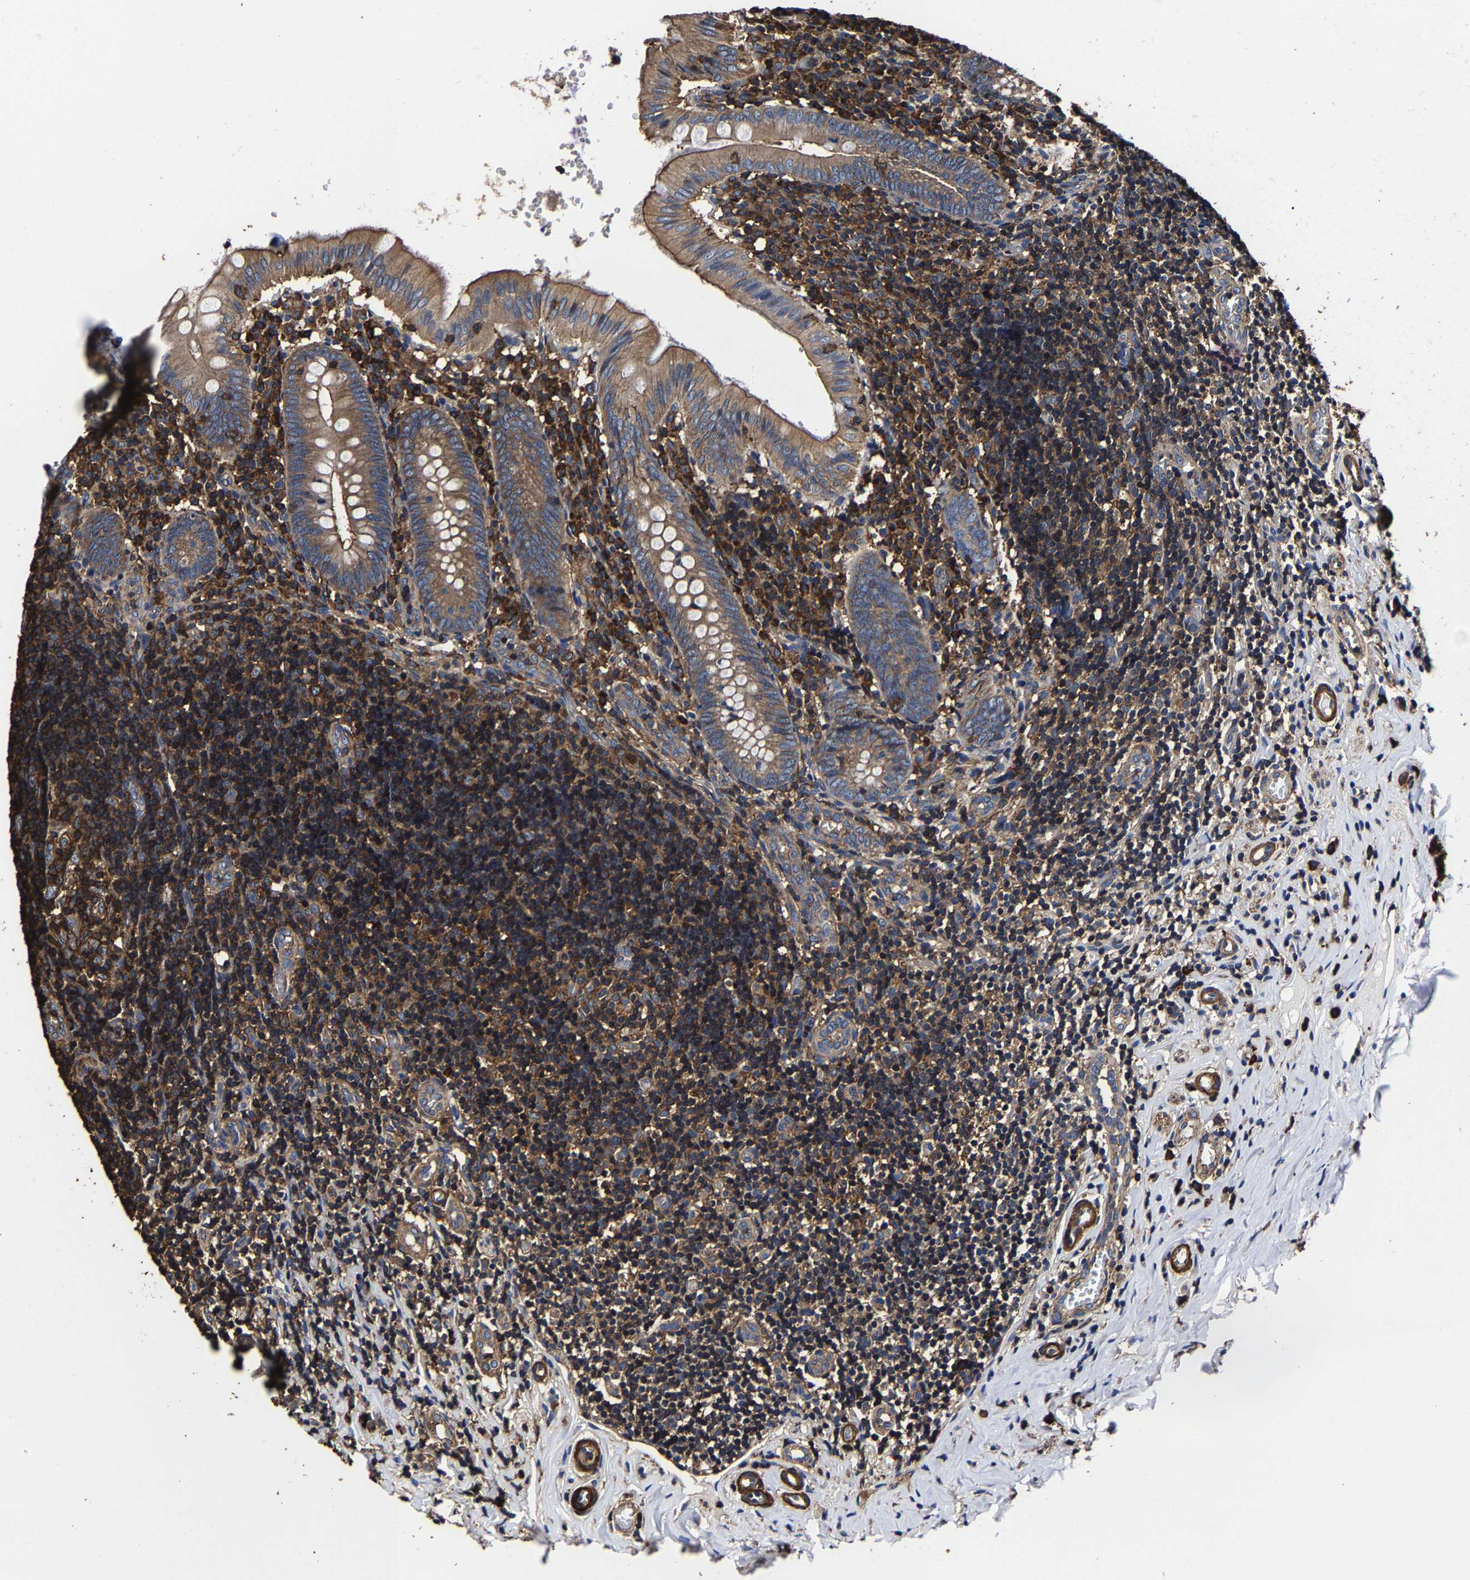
{"staining": {"intensity": "moderate", "quantity": "25%-75%", "location": "cytoplasmic/membranous"}, "tissue": "appendix", "cell_type": "Glandular cells", "image_type": "normal", "snomed": [{"axis": "morphology", "description": "Normal tissue, NOS"}, {"axis": "topography", "description": "Appendix"}], "caption": "Immunohistochemical staining of benign appendix reveals moderate cytoplasmic/membranous protein positivity in about 25%-75% of glandular cells. The protein of interest is shown in brown color, while the nuclei are stained blue.", "gene": "SSH3", "patient": {"sex": "male", "age": 8}}